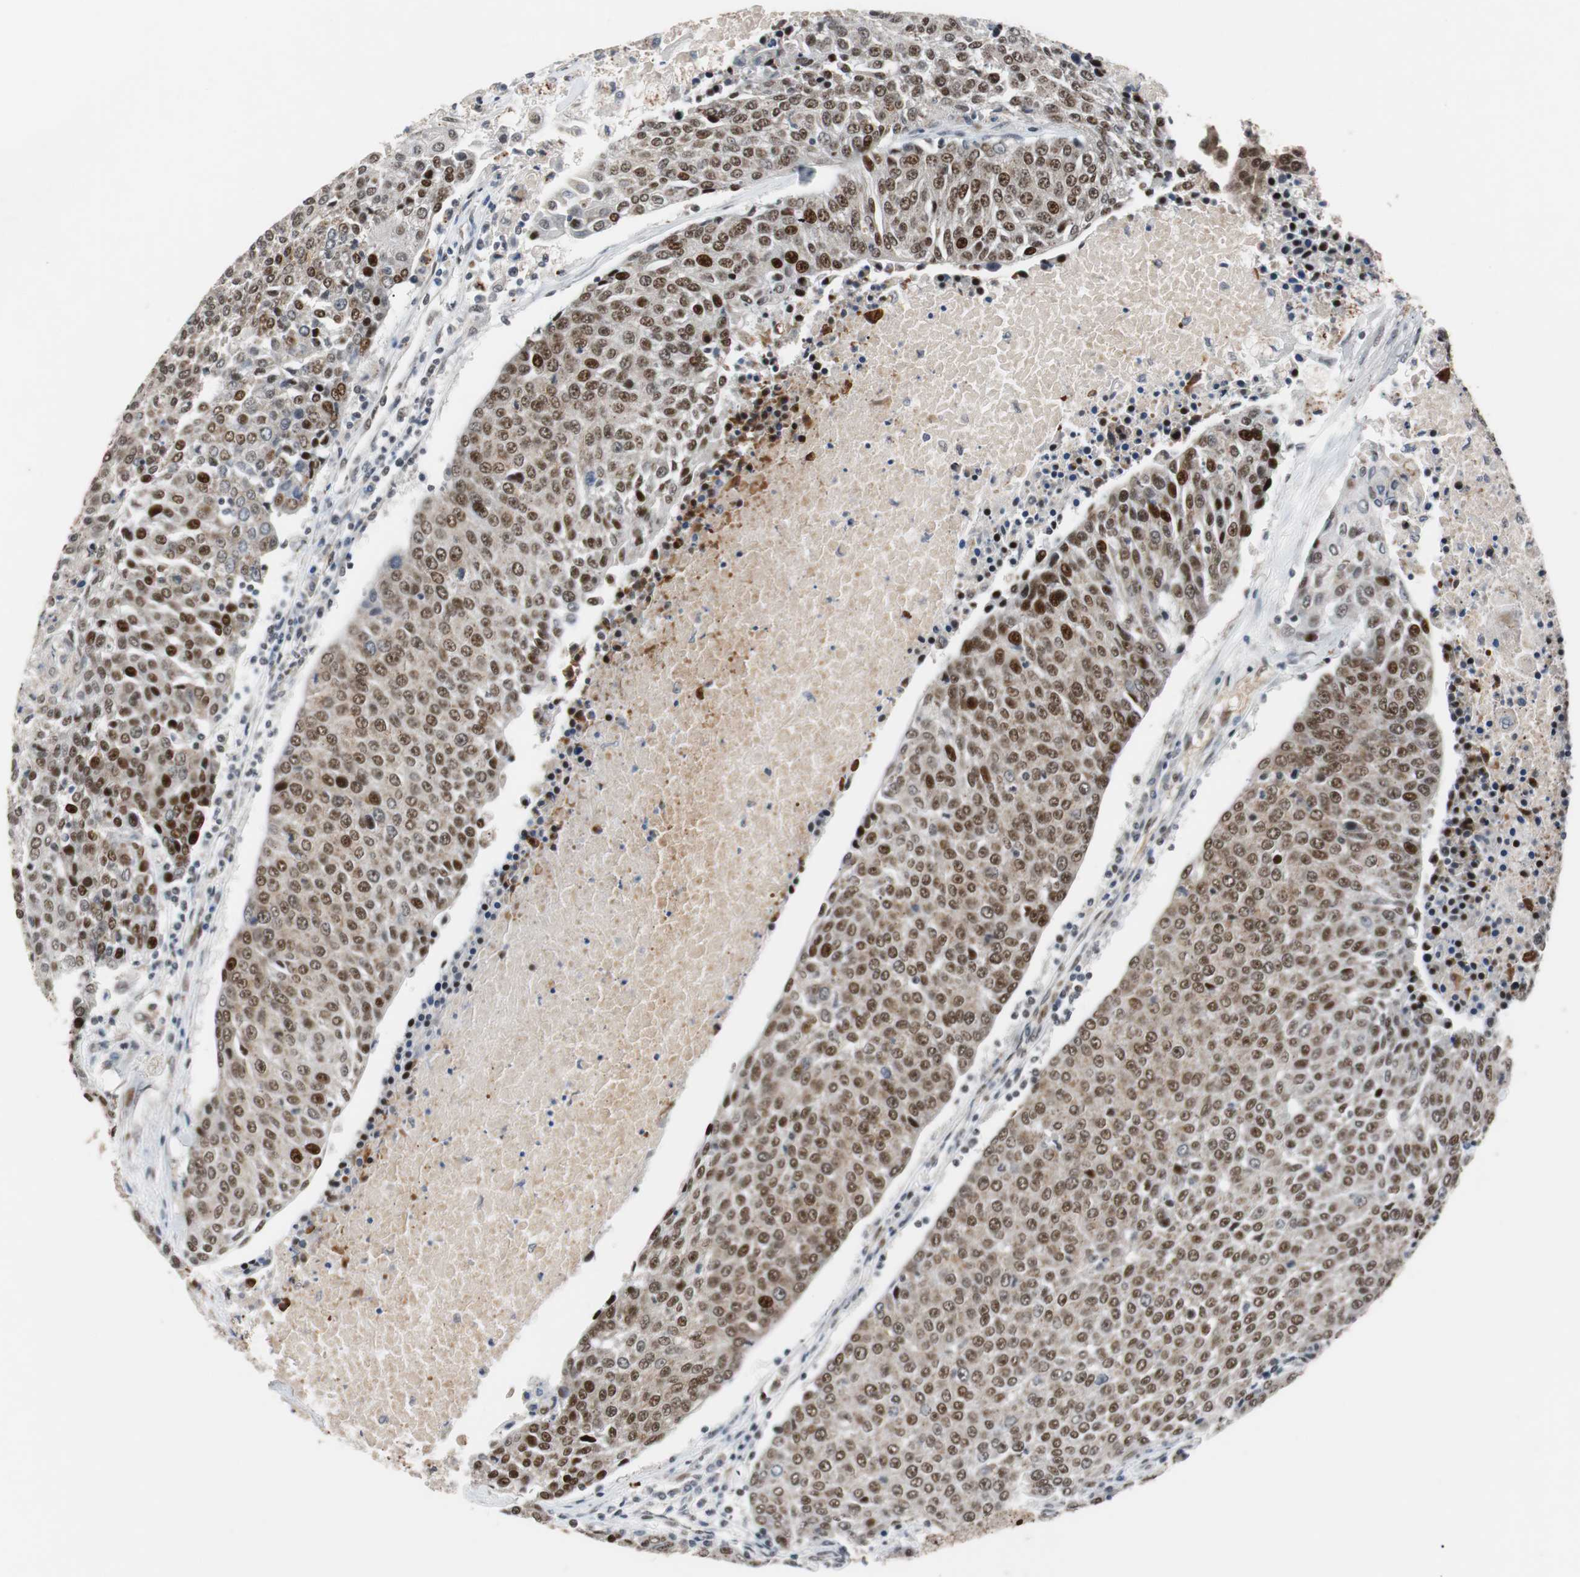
{"staining": {"intensity": "strong", "quantity": ">75%", "location": "nuclear"}, "tissue": "urothelial cancer", "cell_type": "Tumor cells", "image_type": "cancer", "snomed": [{"axis": "morphology", "description": "Urothelial carcinoma, High grade"}, {"axis": "topography", "description": "Urinary bladder"}], "caption": "A brown stain shows strong nuclear positivity of a protein in urothelial carcinoma (high-grade) tumor cells.", "gene": "NBL1", "patient": {"sex": "female", "age": 85}}